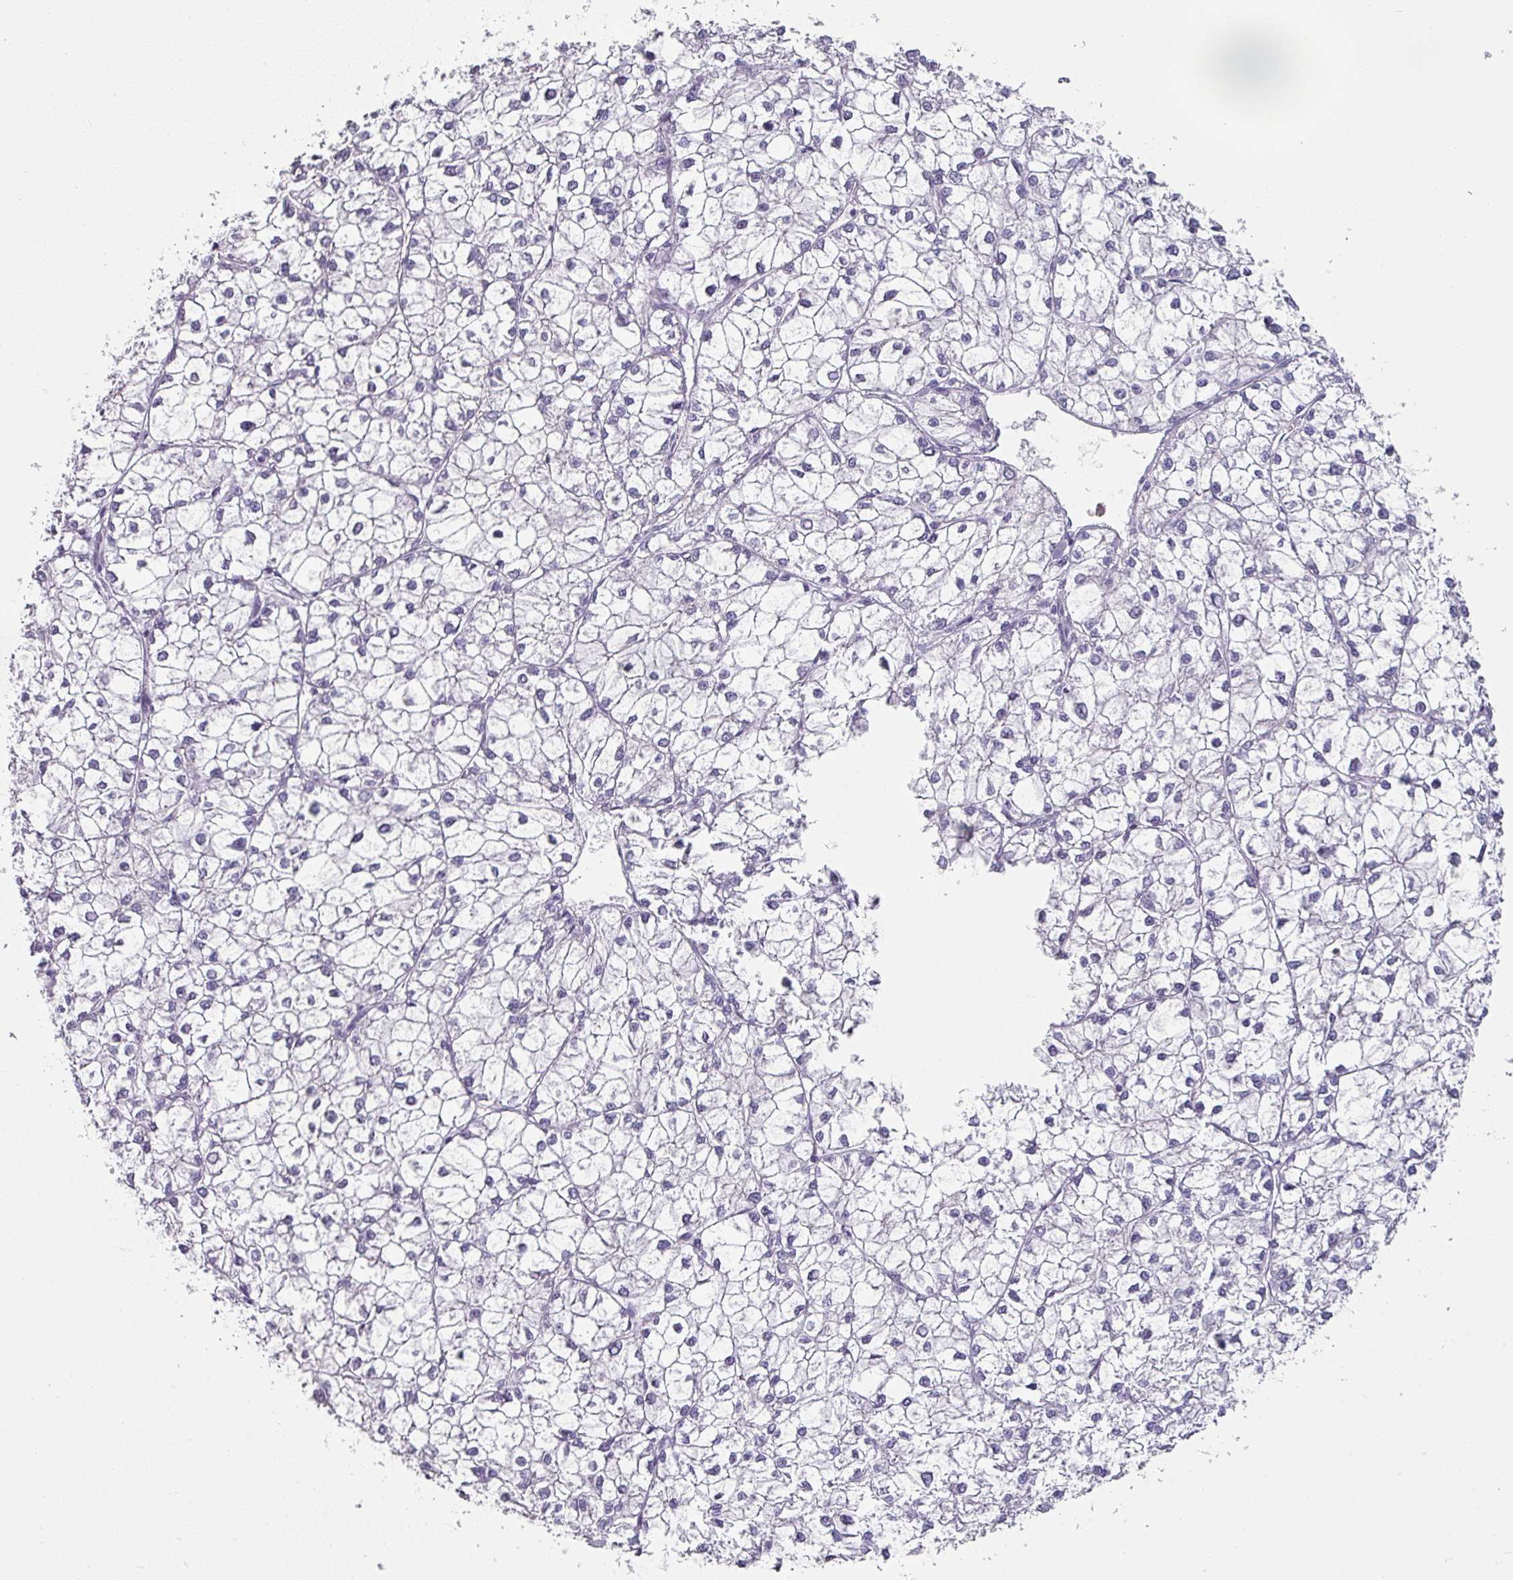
{"staining": {"intensity": "negative", "quantity": "none", "location": "none"}, "tissue": "liver cancer", "cell_type": "Tumor cells", "image_type": "cancer", "snomed": [{"axis": "morphology", "description": "Carcinoma, Hepatocellular, NOS"}, {"axis": "topography", "description": "Liver"}], "caption": "Human liver hepatocellular carcinoma stained for a protein using IHC reveals no staining in tumor cells.", "gene": "SLC17A7", "patient": {"sex": "female", "age": 43}}